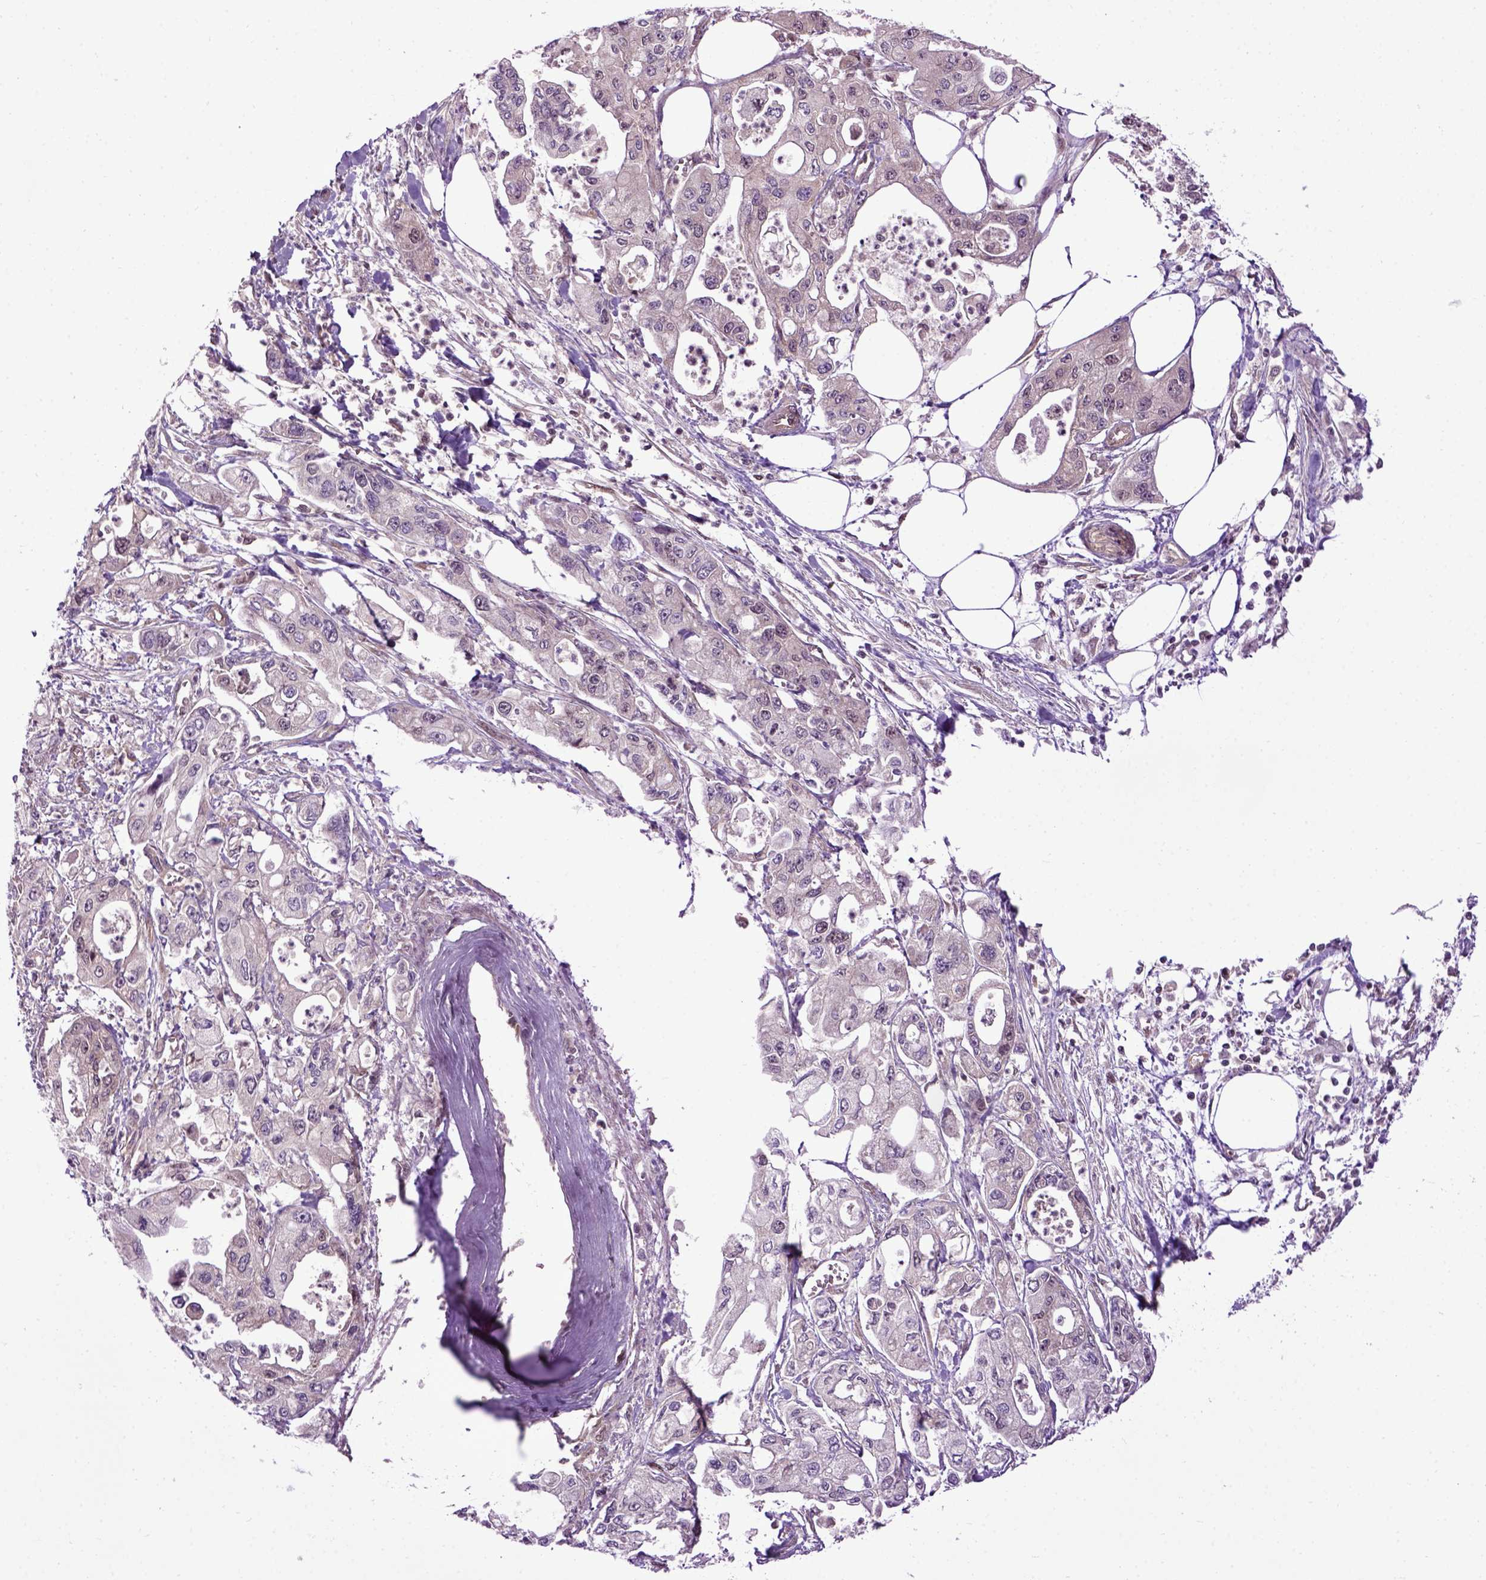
{"staining": {"intensity": "negative", "quantity": "none", "location": "none"}, "tissue": "pancreatic cancer", "cell_type": "Tumor cells", "image_type": "cancer", "snomed": [{"axis": "morphology", "description": "Adenocarcinoma, NOS"}, {"axis": "topography", "description": "Pancreas"}], "caption": "Immunohistochemistry (IHC) of human pancreatic cancer exhibits no staining in tumor cells. (DAB (3,3'-diaminobenzidine) immunohistochemistry (IHC) visualized using brightfield microscopy, high magnification).", "gene": "WDR48", "patient": {"sex": "male", "age": 70}}